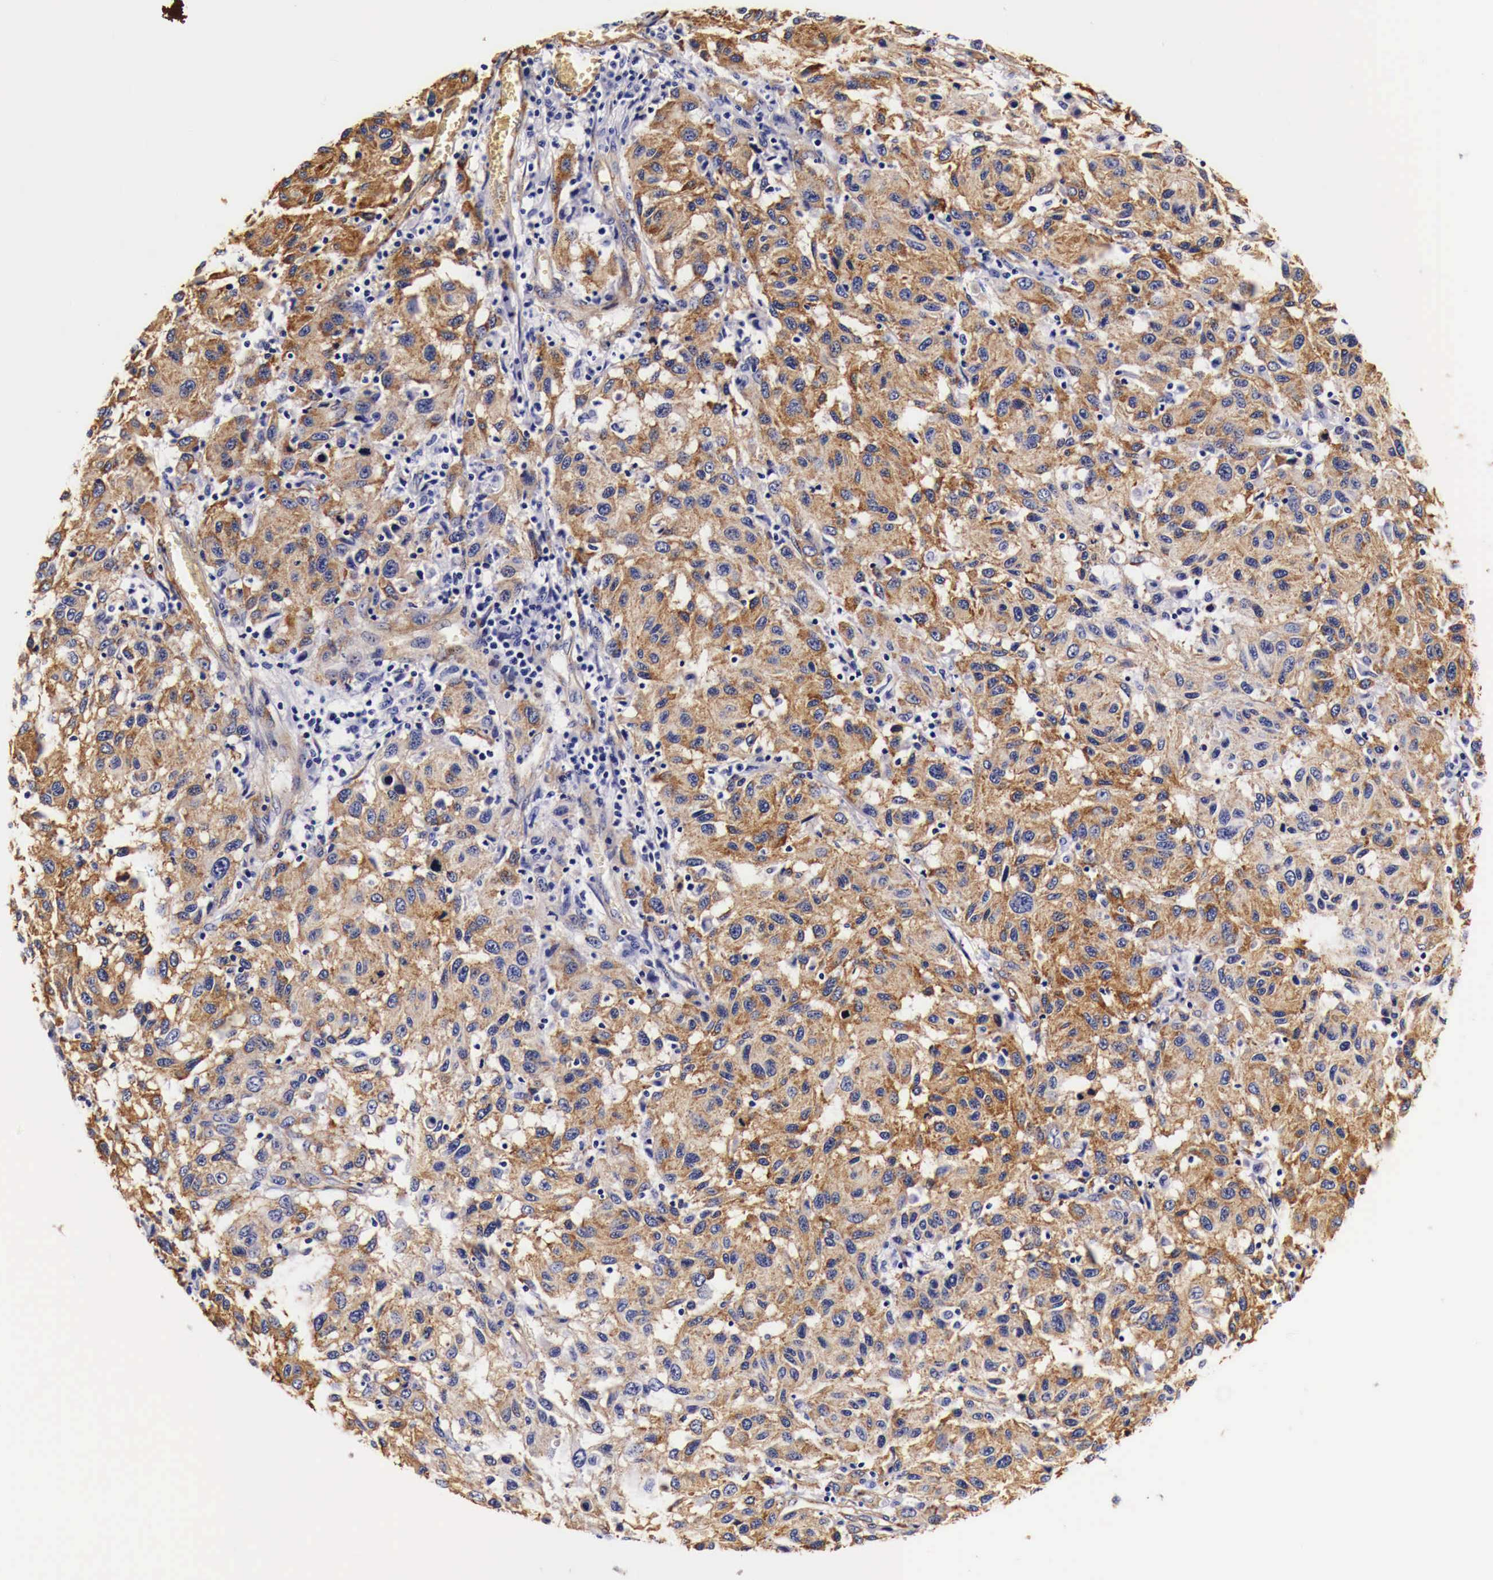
{"staining": {"intensity": "strong", "quantity": ">75%", "location": "cytoplasmic/membranous"}, "tissue": "melanoma", "cell_type": "Tumor cells", "image_type": "cancer", "snomed": [{"axis": "morphology", "description": "Malignant melanoma, NOS"}, {"axis": "topography", "description": "Skin"}], "caption": "Protein staining demonstrates strong cytoplasmic/membranous expression in approximately >75% of tumor cells in melanoma. The protein is shown in brown color, while the nuclei are stained blue.", "gene": "LAMB2", "patient": {"sex": "female", "age": 77}}